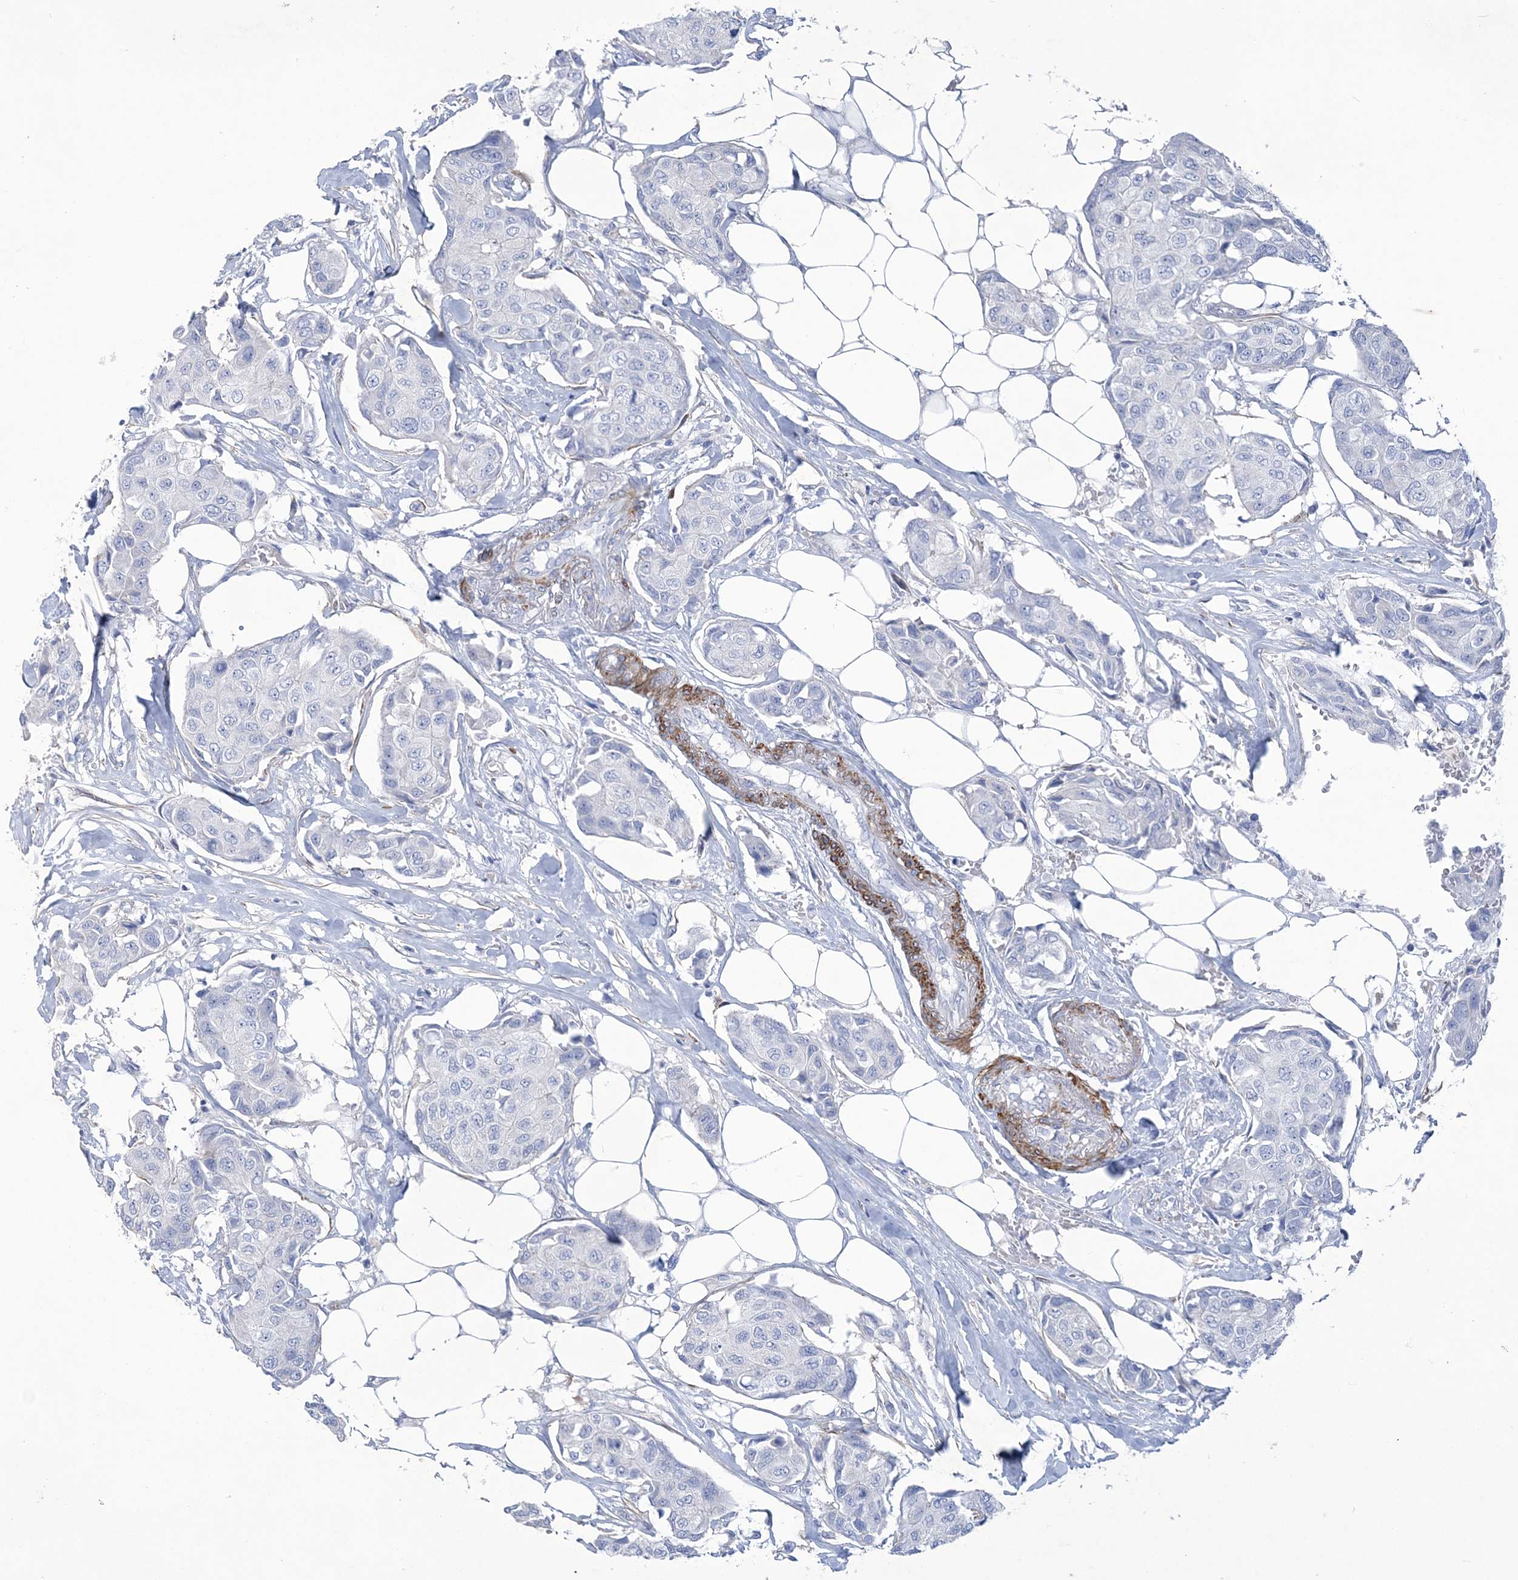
{"staining": {"intensity": "negative", "quantity": "none", "location": "none"}, "tissue": "breast cancer", "cell_type": "Tumor cells", "image_type": "cancer", "snomed": [{"axis": "morphology", "description": "Duct carcinoma"}, {"axis": "topography", "description": "Breast"}], "caption": "DAB (3,3'-diaminobenzidine) immunohistochemical staining of human breast invasive ductal carcinoma demonstrates no significant positivity in tumor cells.", "gene": "WDR74", "patient": {"sex": "female", "age": 80}}